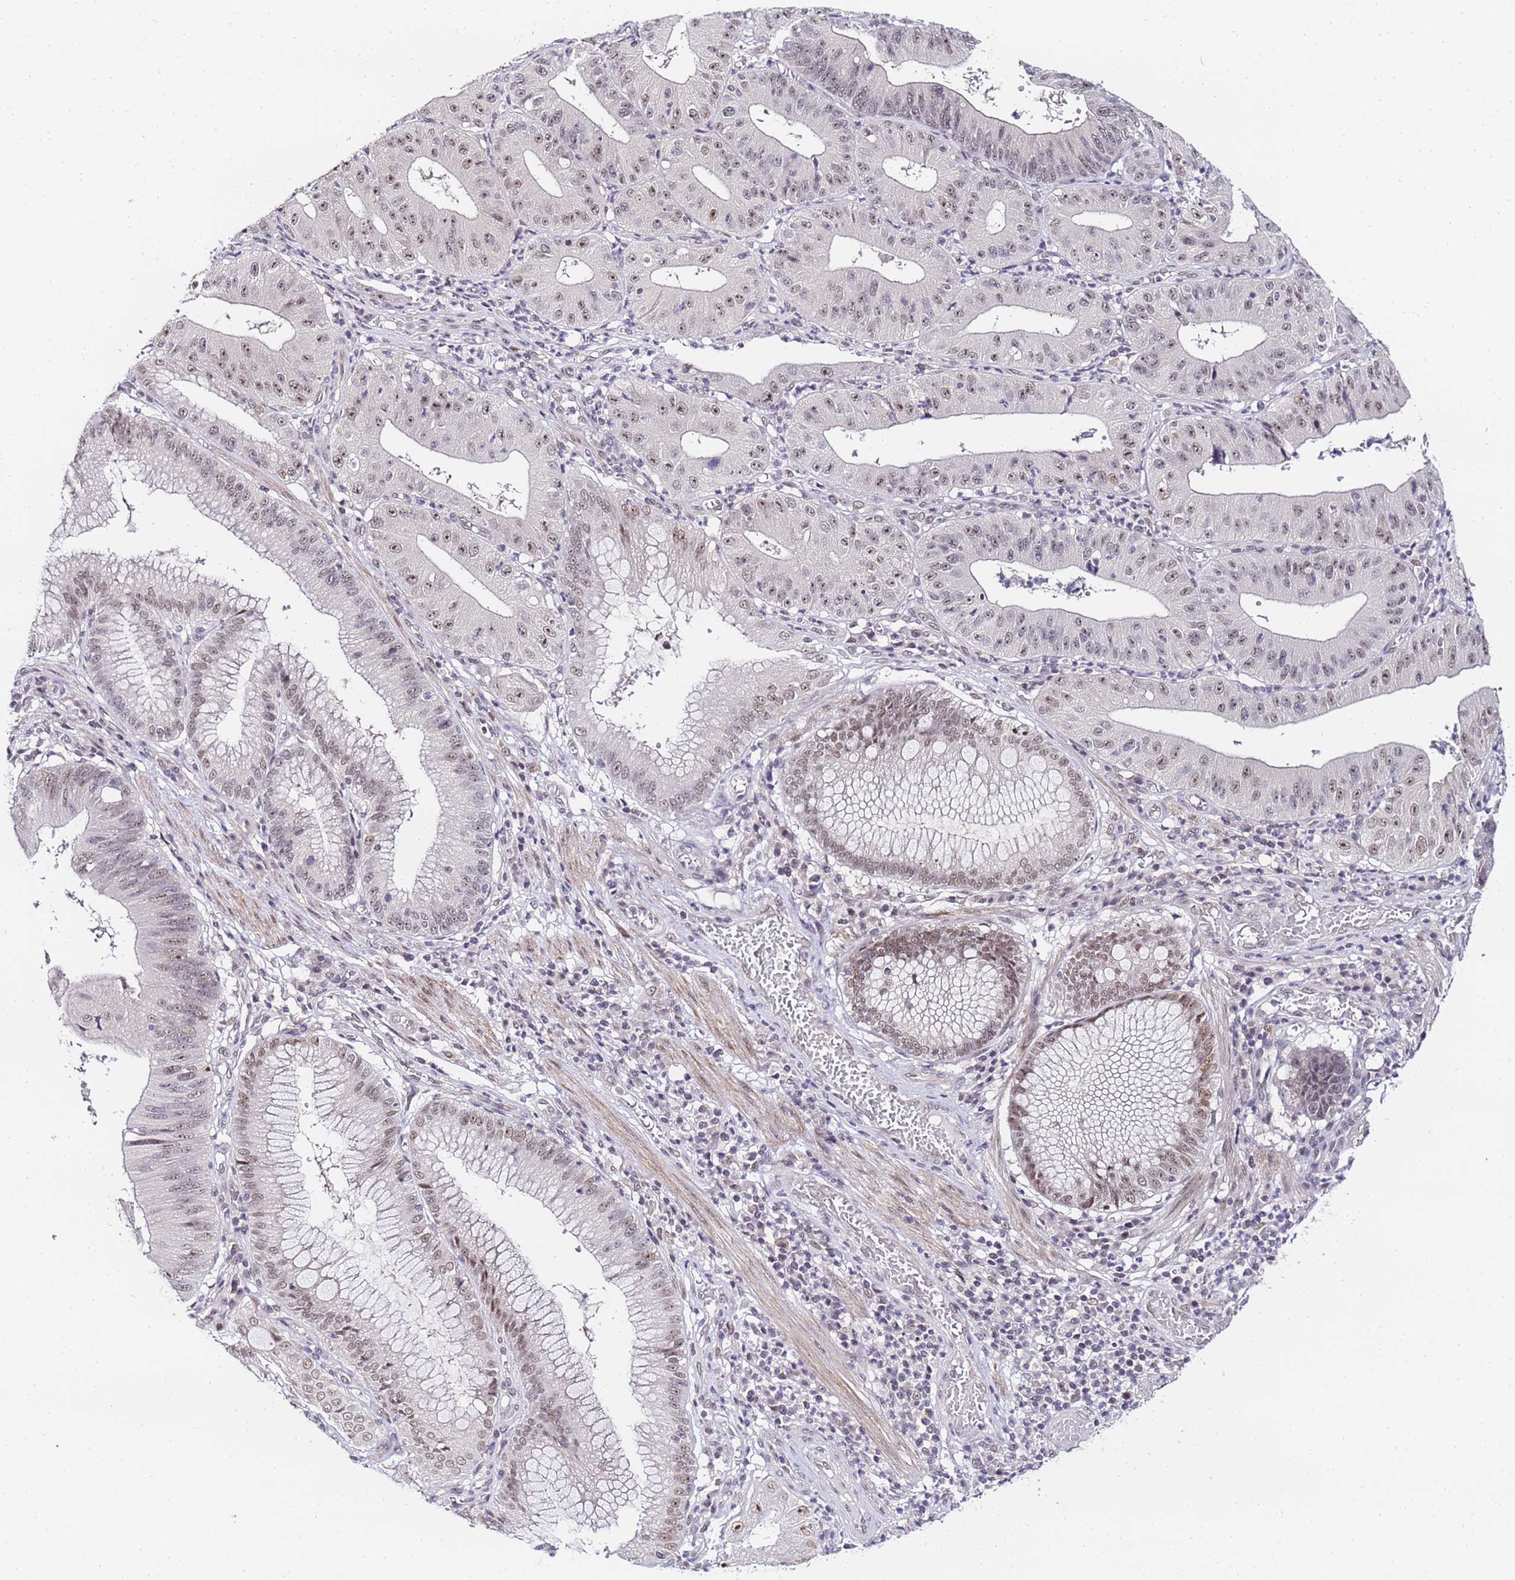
{"staining": {"intensity": "weak", "quantity": "25%-75%", "location": "nuclear"}, "tissue": "stomach cancer", "cell_type": "Tumor cells", "image_type": "cancer", "snomed": [{"axis": "morphology", "description": "Adenocarcinoma, NOS"}, {"axis": "topography", "description": "Stomach"}], "caption": "Human stomach adenocarcinoma stained with a brown dye exhibits weak nuclear positive positivity in approximately 25%-75% of tumor cells.", "gene": "LSM3", "patient": {"sex": "male", "age": 59}}